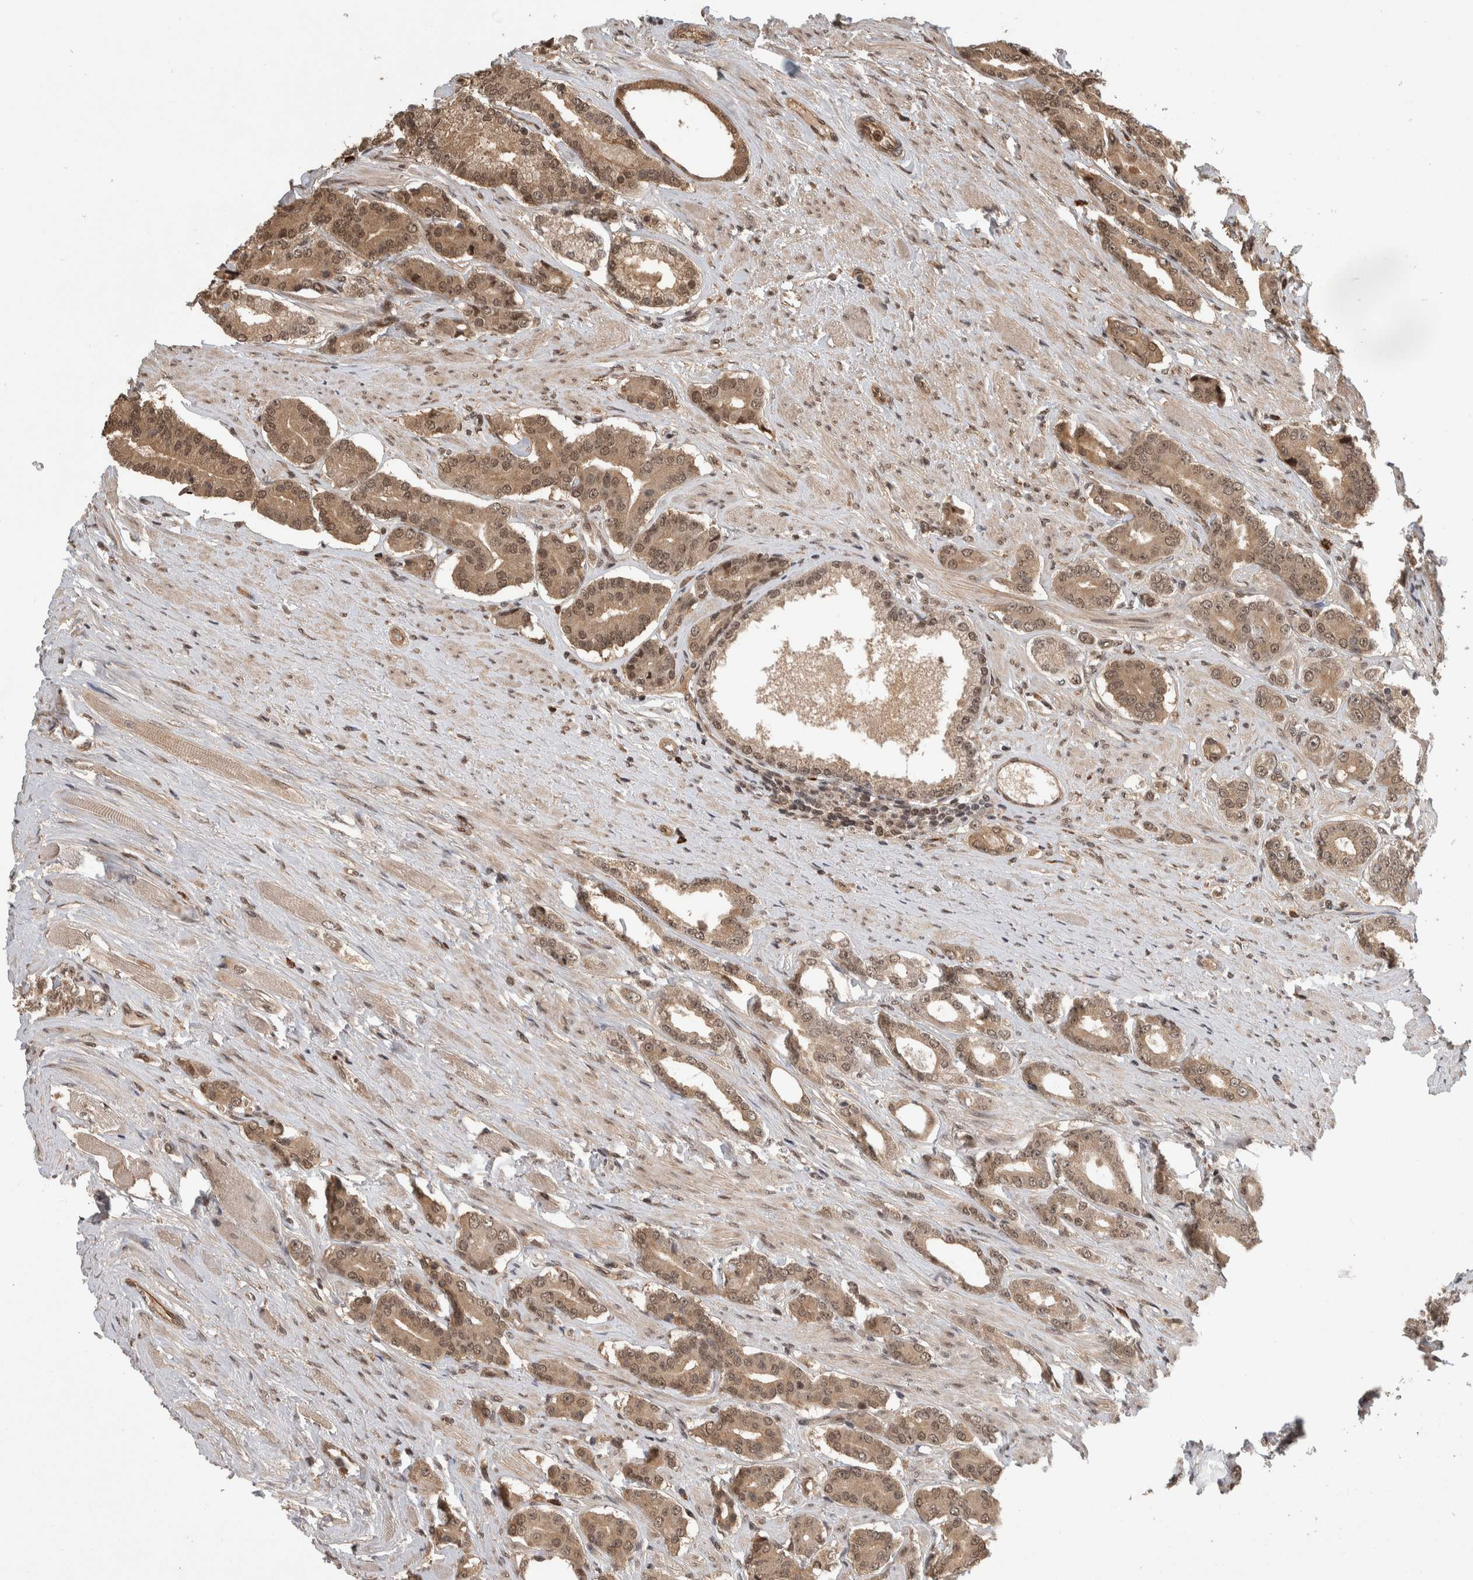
{"staining": {"intensity": "moderate", "quantity": ">75%", "location": "cytoplasmic/membranous,nuclear"}, "tissue": "prostate cancer", "cell_type": "Tumor cells", "image_type": "cancer", "snomed": [{"axis": "morphology", "description": "Adenocarcinoma, High grade"}, {"axis": "topography", "description": "Prostate"}], "caption": "High-power microscopy captured an IHC micrograph of prostate cancer, revealing moderate cytoplasmic/membranous and nuclear expression in approximately >75% of tumor cells. The staining was performed using DAB (3,3'-diaminobenzidine), with brown indicating positive protein expression. Nuclei are stained blue with hematoxylin.", "gene": "ZNF592", "patient": {"sex": "male", "age": 71}}